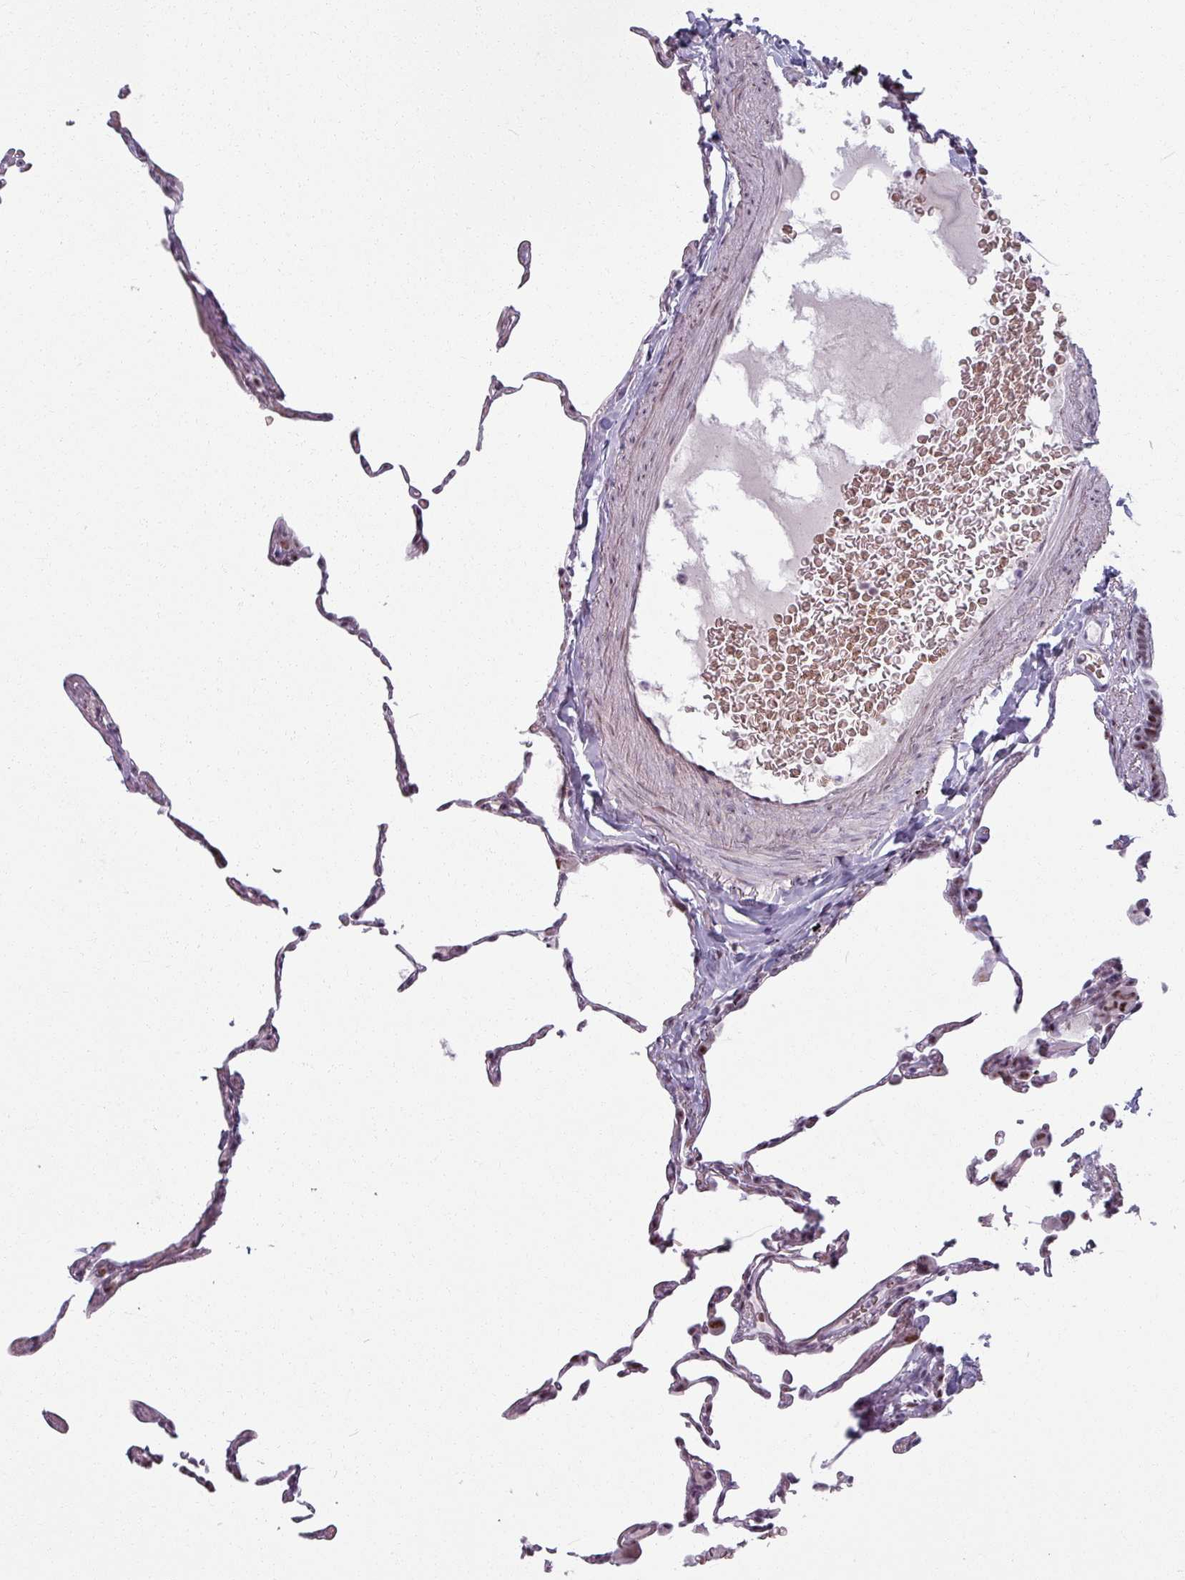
{"staining": {"intensity": "moderate", "quantity": "25%-75%", "location": "nuclear"}, "tissue": "lung", "cell_type": "Alveolar cells", "image_type": "normal", "snomed": [{"axis": "morphology", "description": "Normal tissue, NOS"}, {"axis": "topography", "description": "Lung"}], "caption": "The histopathology image exhibits immunohistochemical staining of unremarkable lung. There is moderate nuclear expression is seen in approximately 25%-75% of alveolar cells.", "gene": "NCOR1", "patient": {"sex": "female", "age": 57}}